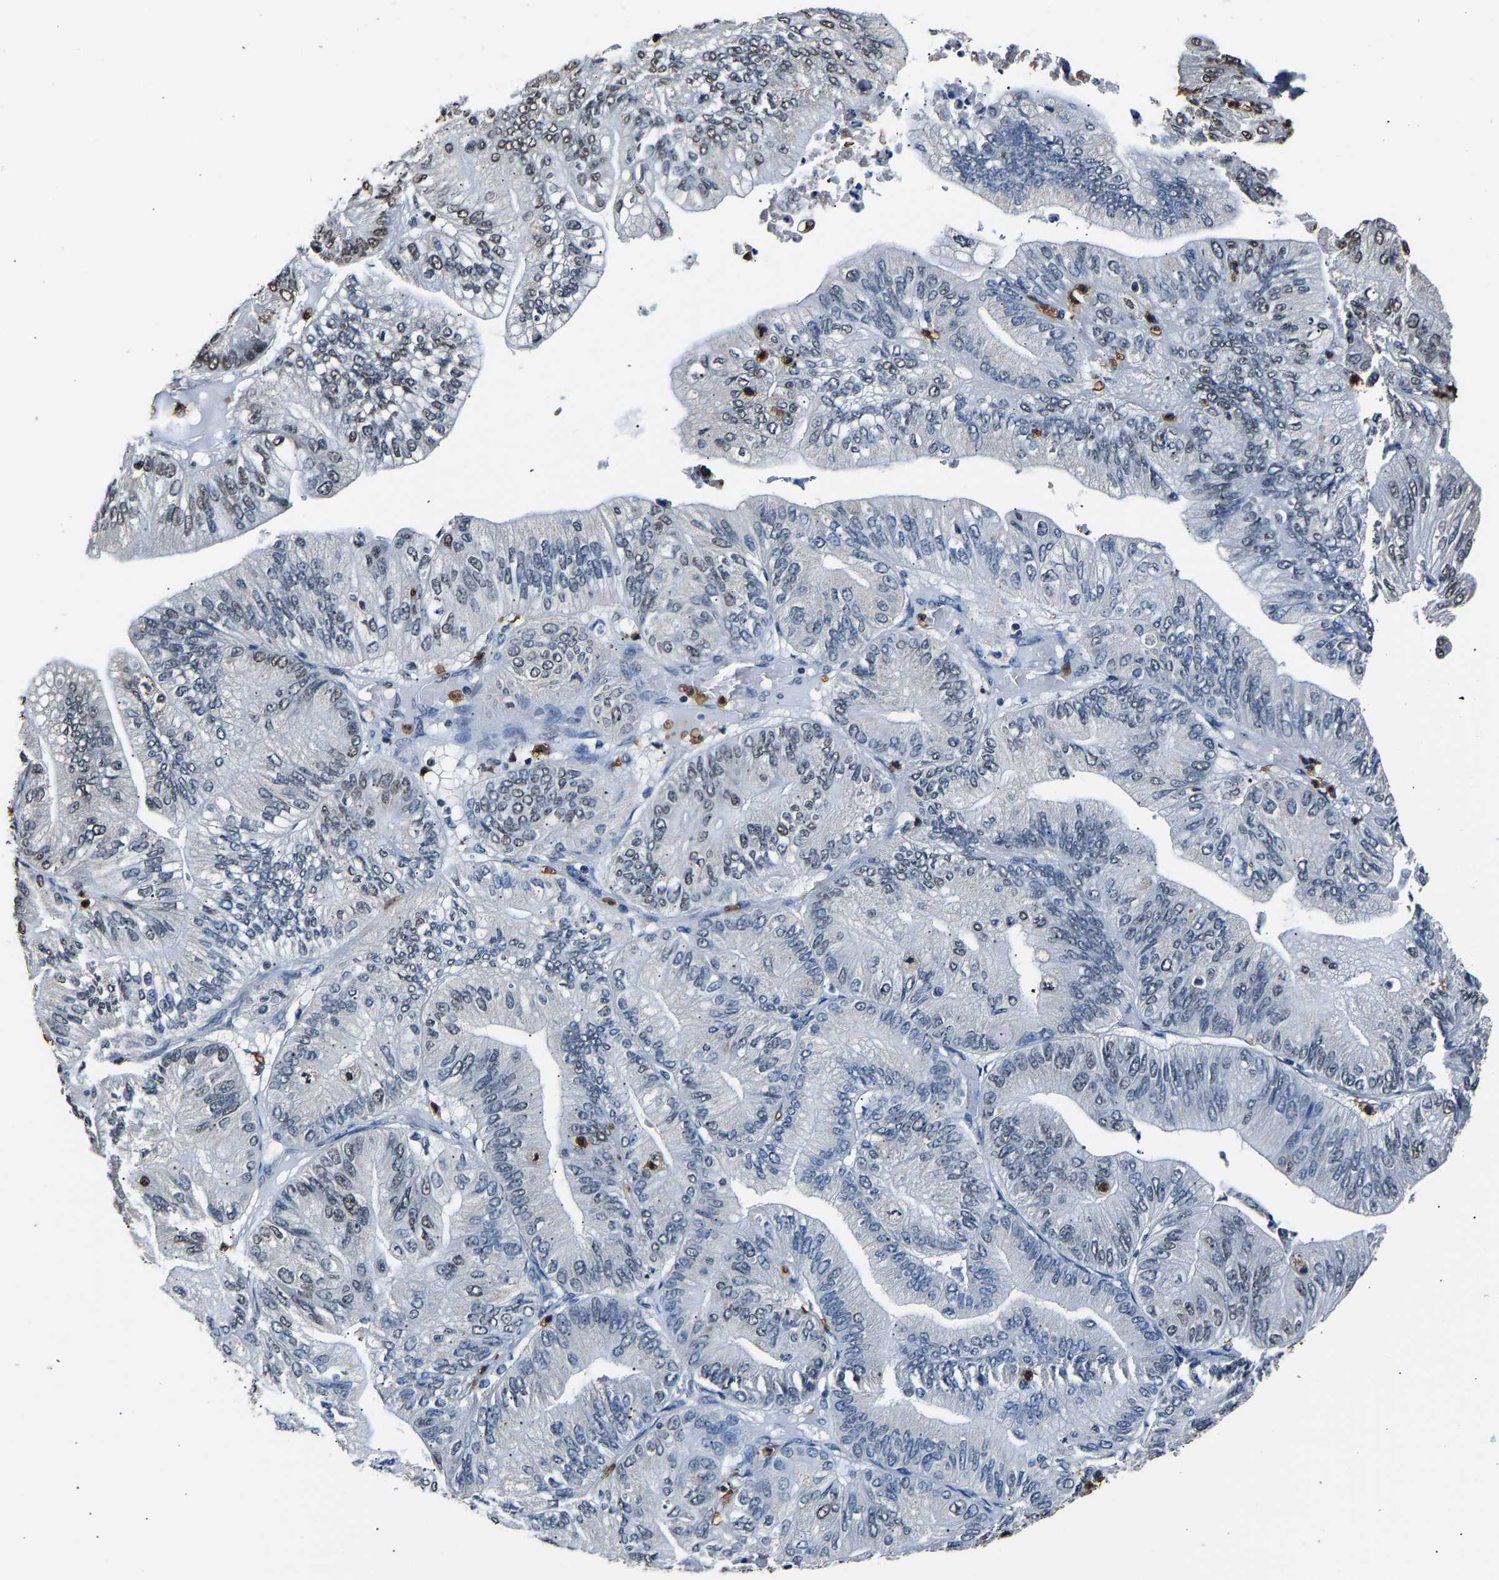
{"staining": {"intensity": "weak", "quantity": "<25%", "location": "nuclear"}, "tissue": "ovarian cancer", "cell_type": "Tumor cells", "image_type": "cancer", "snomed": [{"axis": "morphology", "description": "Cystadenocarcinoma, mucinous, NOS"}, {"axis": "topography", "description": "Ovary"}], "caption": "Tumor cells show no significant protein staining in ovarian cancer (mucinous cystadenocarcinoma).", "gene": "SAFB", "patient": {"sex": "female", "age": 61}}